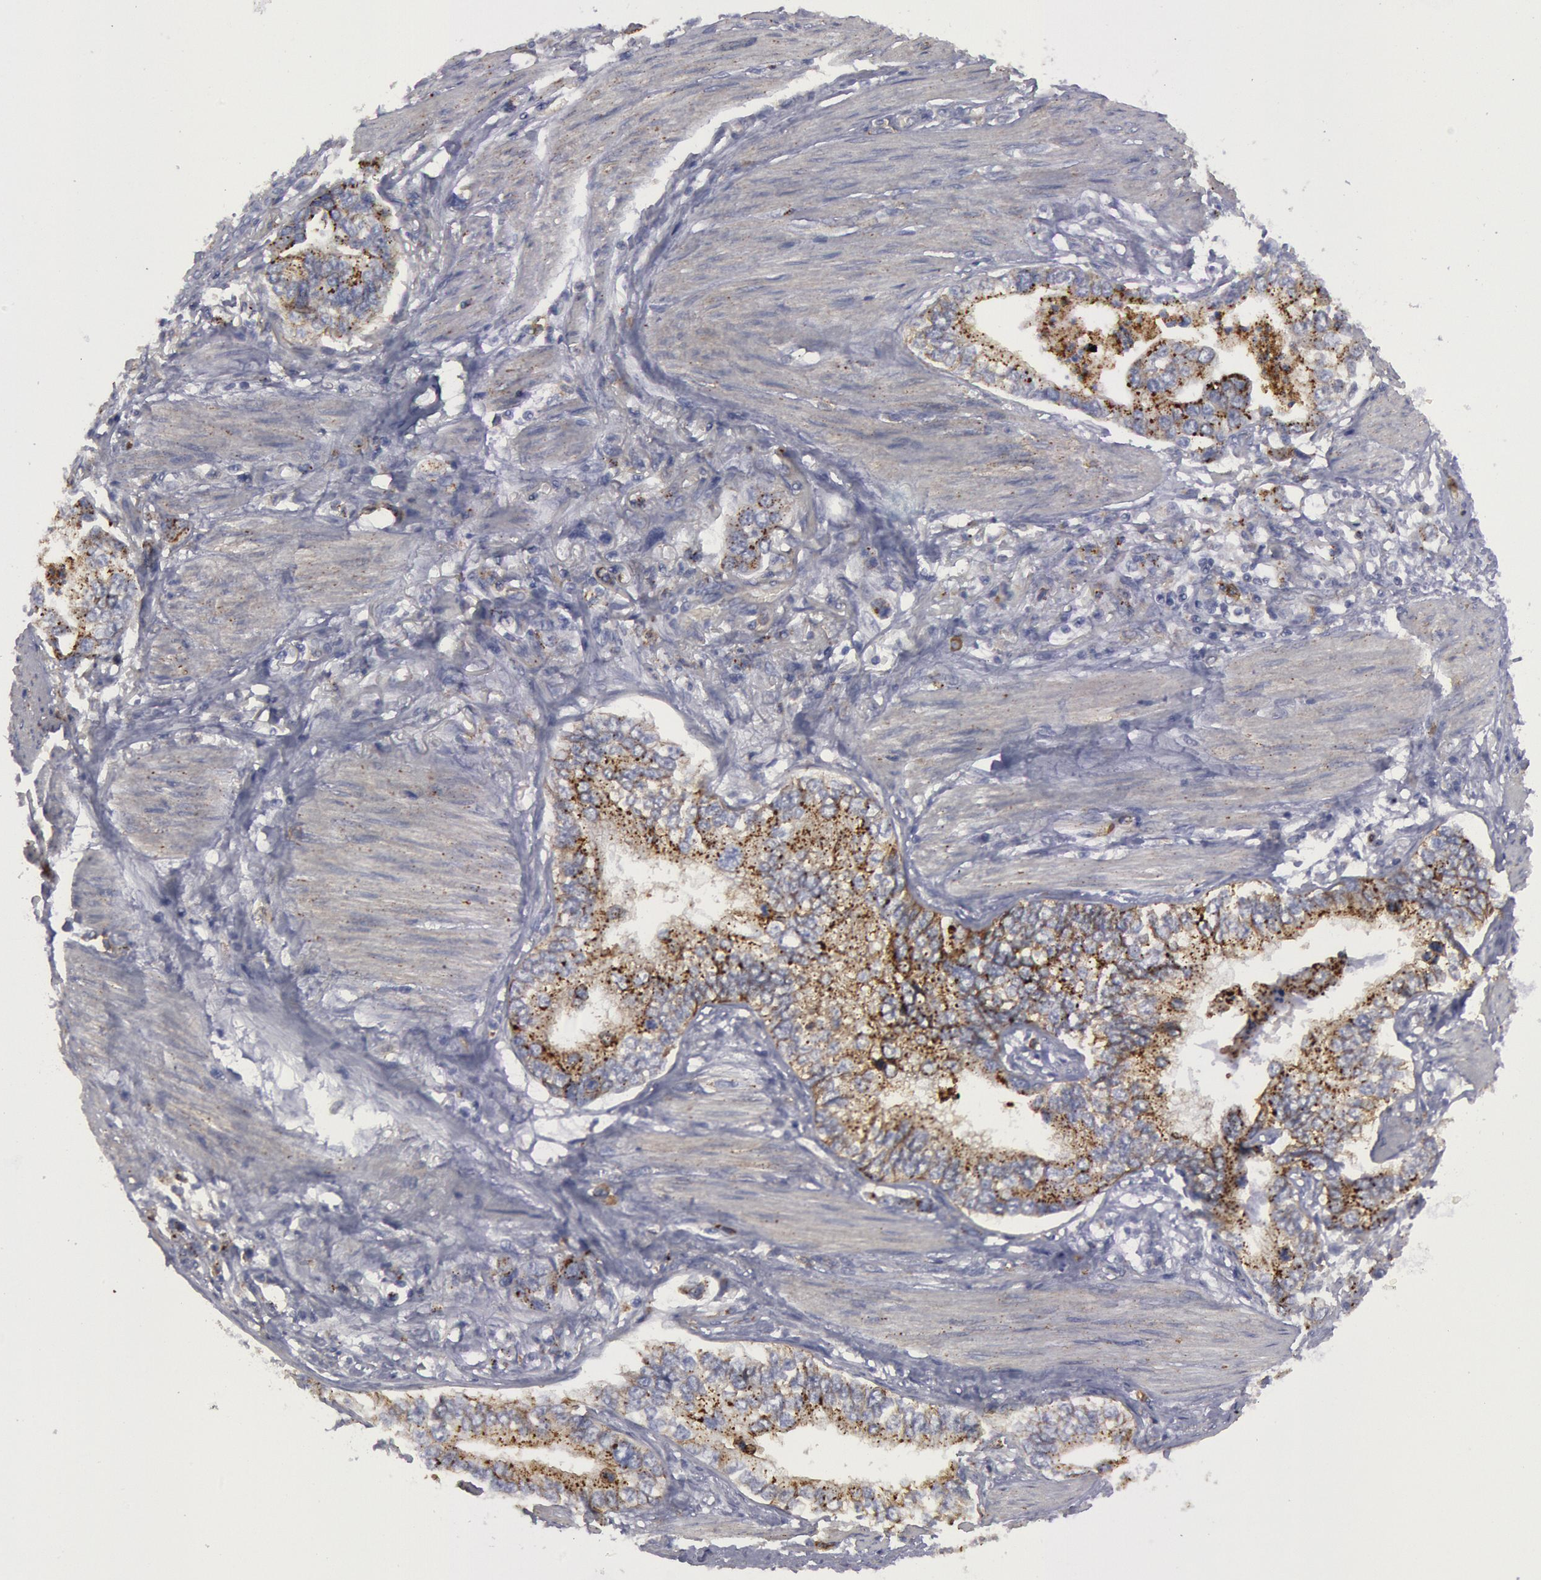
{"staining": {"intensity": "moderate", "quantity": ">75%", "location": "cytoplasmic/membranous"}, "tissue": "stomach cancer", "cell_type": "Tumor cells", "image_type": "cancer", "snomed": [{"axis": "morphology", "description": "Adenocarcinoma, NOS"}, {"axis": "topography", "description": "Pancreas"}, {"axis": "topography", "description": "Stomach, upper"}], "caption": "A high-resolution micrograph shows IHC staining of stomach cancer (adenocarcinoma), which displays moderate cytoplasmic/membranous staining in about >75% of tumor cells.", "gene": "FLOT1", "patient": {"sex": "male", "age": 77}}